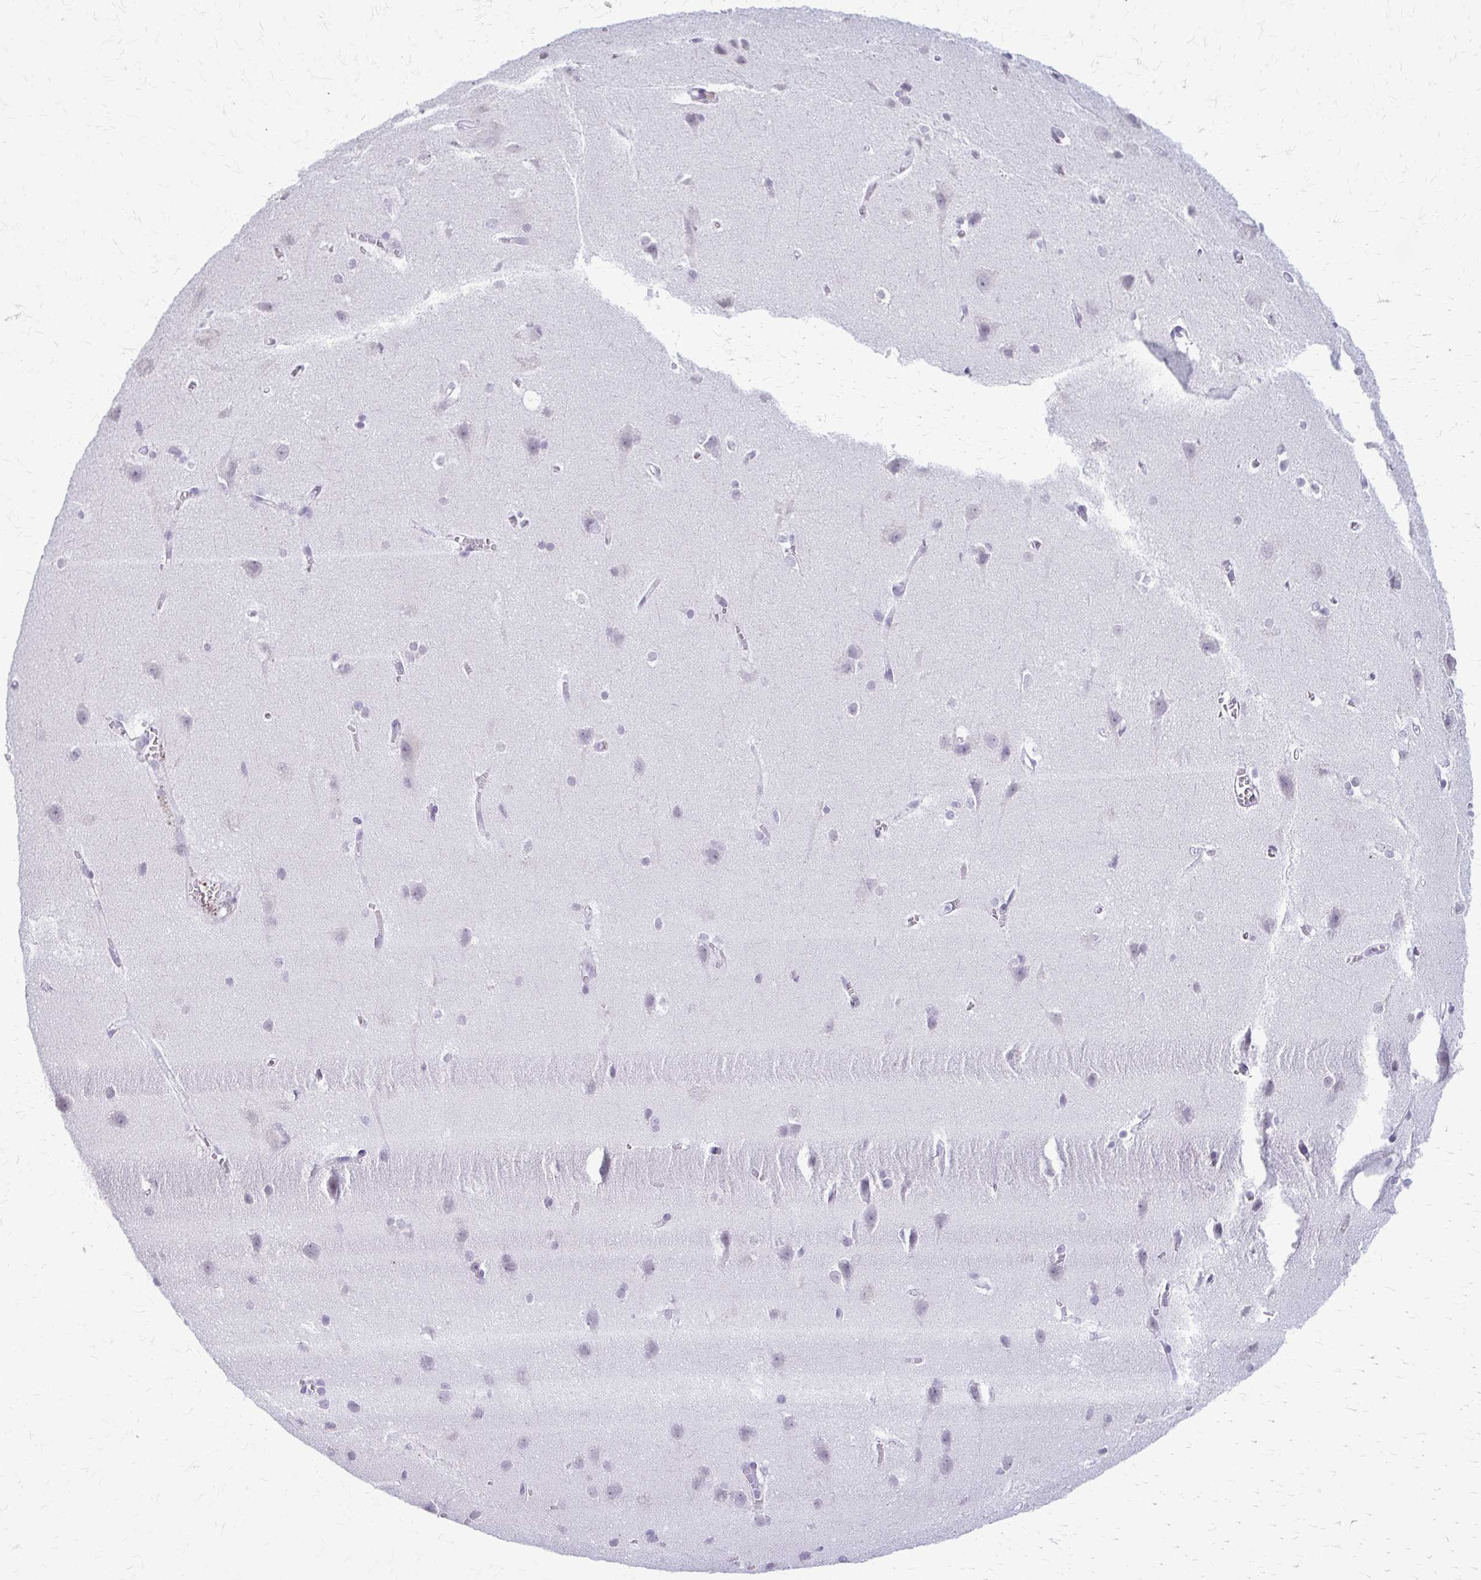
{"staining": {"intensity": "negative", "quantity": "none", "location": "none"}, "tissue": "cerebral cortex", "cell_type": "Endothelial cells", "image_type": "normal", "snomed": [{"axis": "morphology", "description": "Normal tissue, NOS"}, {"axis": "topography", "description": "Cerebral cortex"}], "caption": "There is no significant positivity in endothelial cells of cerebral cortex. (DAB IHC, high magnification).", "gene": "KRT5", "patient": {"sex": "male", "age": 37}}